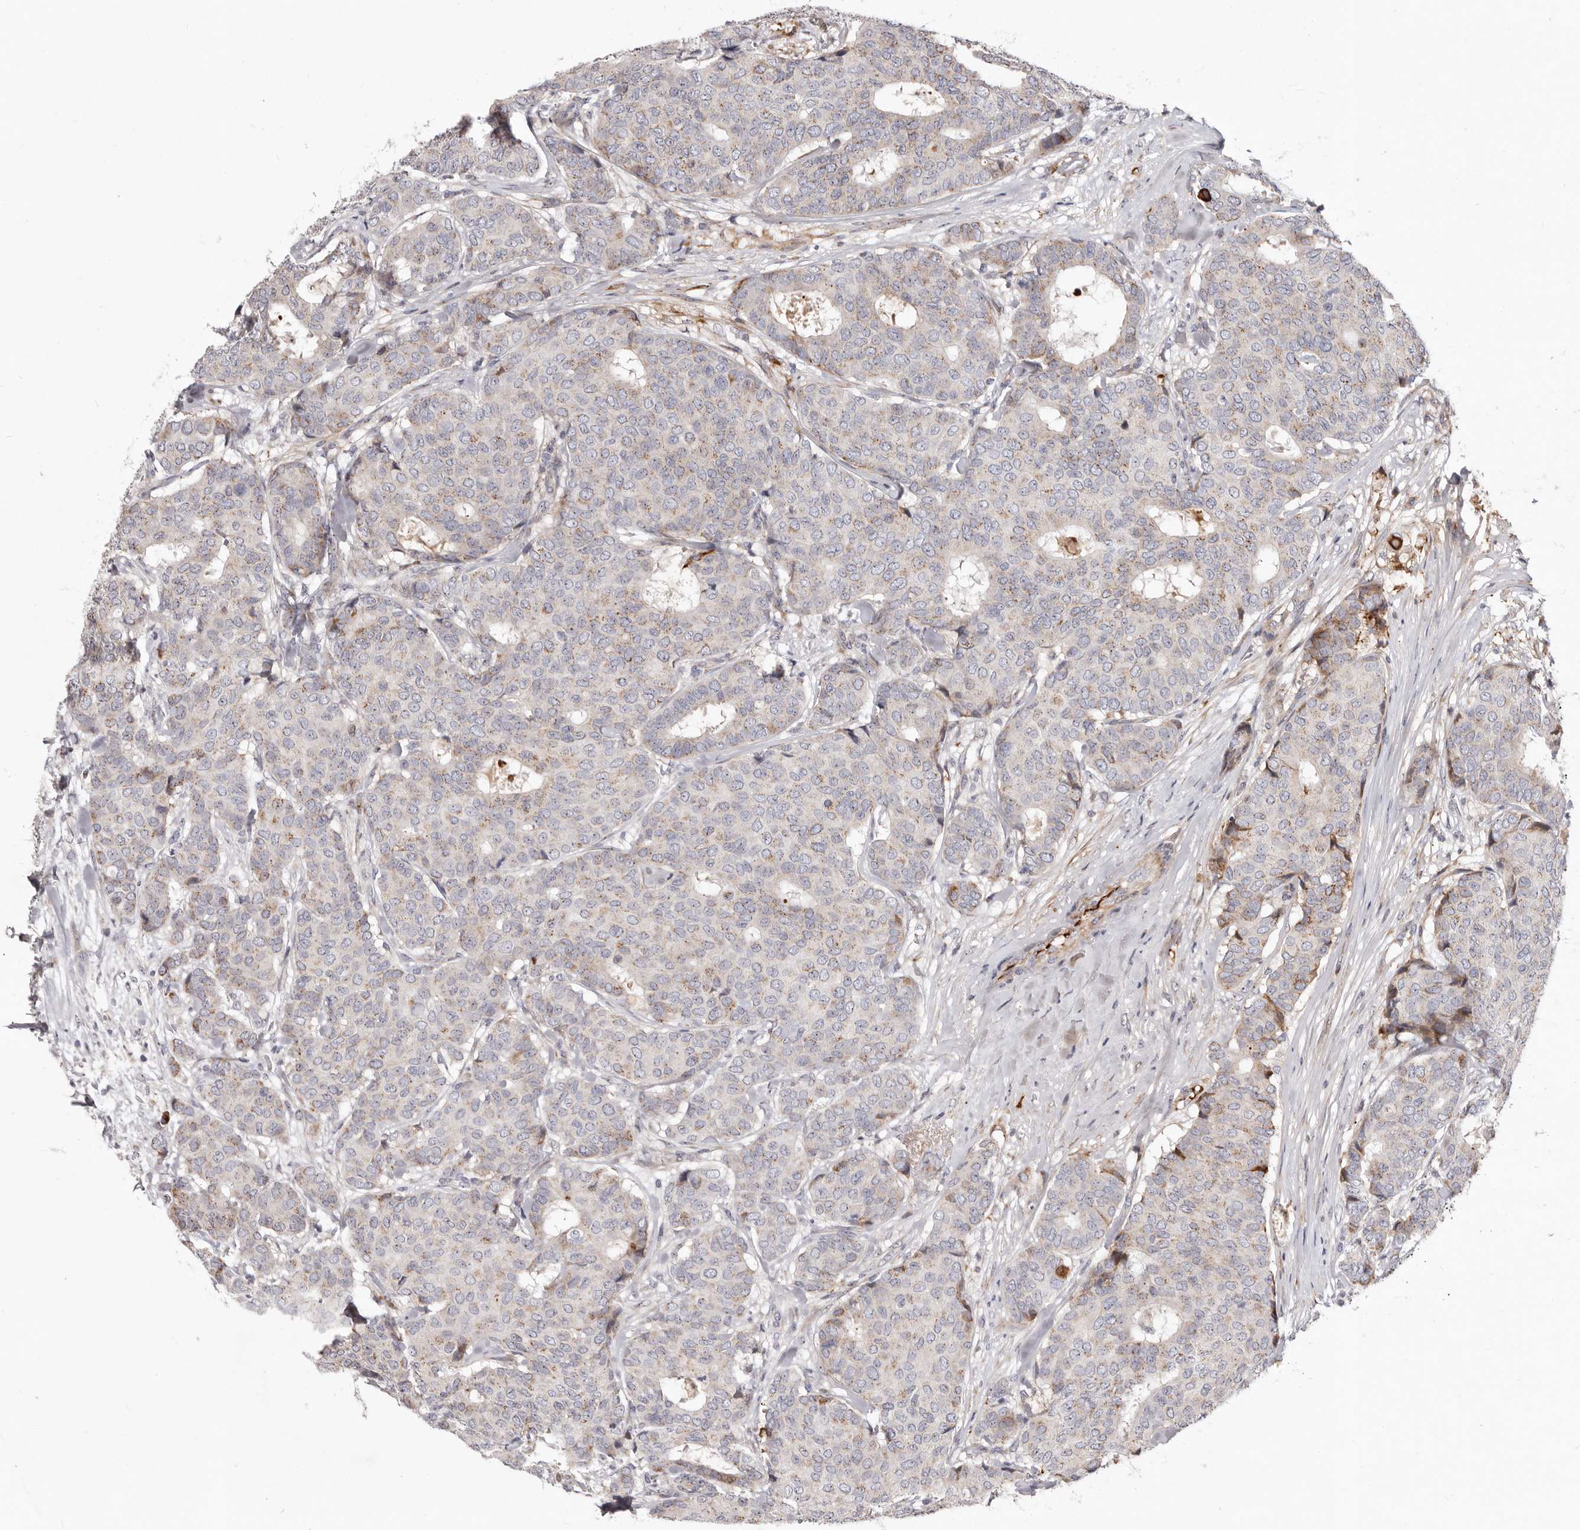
{"staining": {"intensity": "moderate", "quantity": "<25%", "location": "cytoplasmic/membranous"}, "tissue": "breast cancer", "cell_type": "Tumor cells", "image_type": "cancer", "snomed": [{"axis": "morphology", "description": "Duct carcinoma"}, {"axis": "topography", "description": "Breast"}], "caption": "Immunohistochemical staining of human breast cancer reveals low levels of moderate cytoplasmic/membranous protein expression in about <25% of tumor cells.", "gene": "NUBPL", "patient": {"sex": "female", "age": 75}}